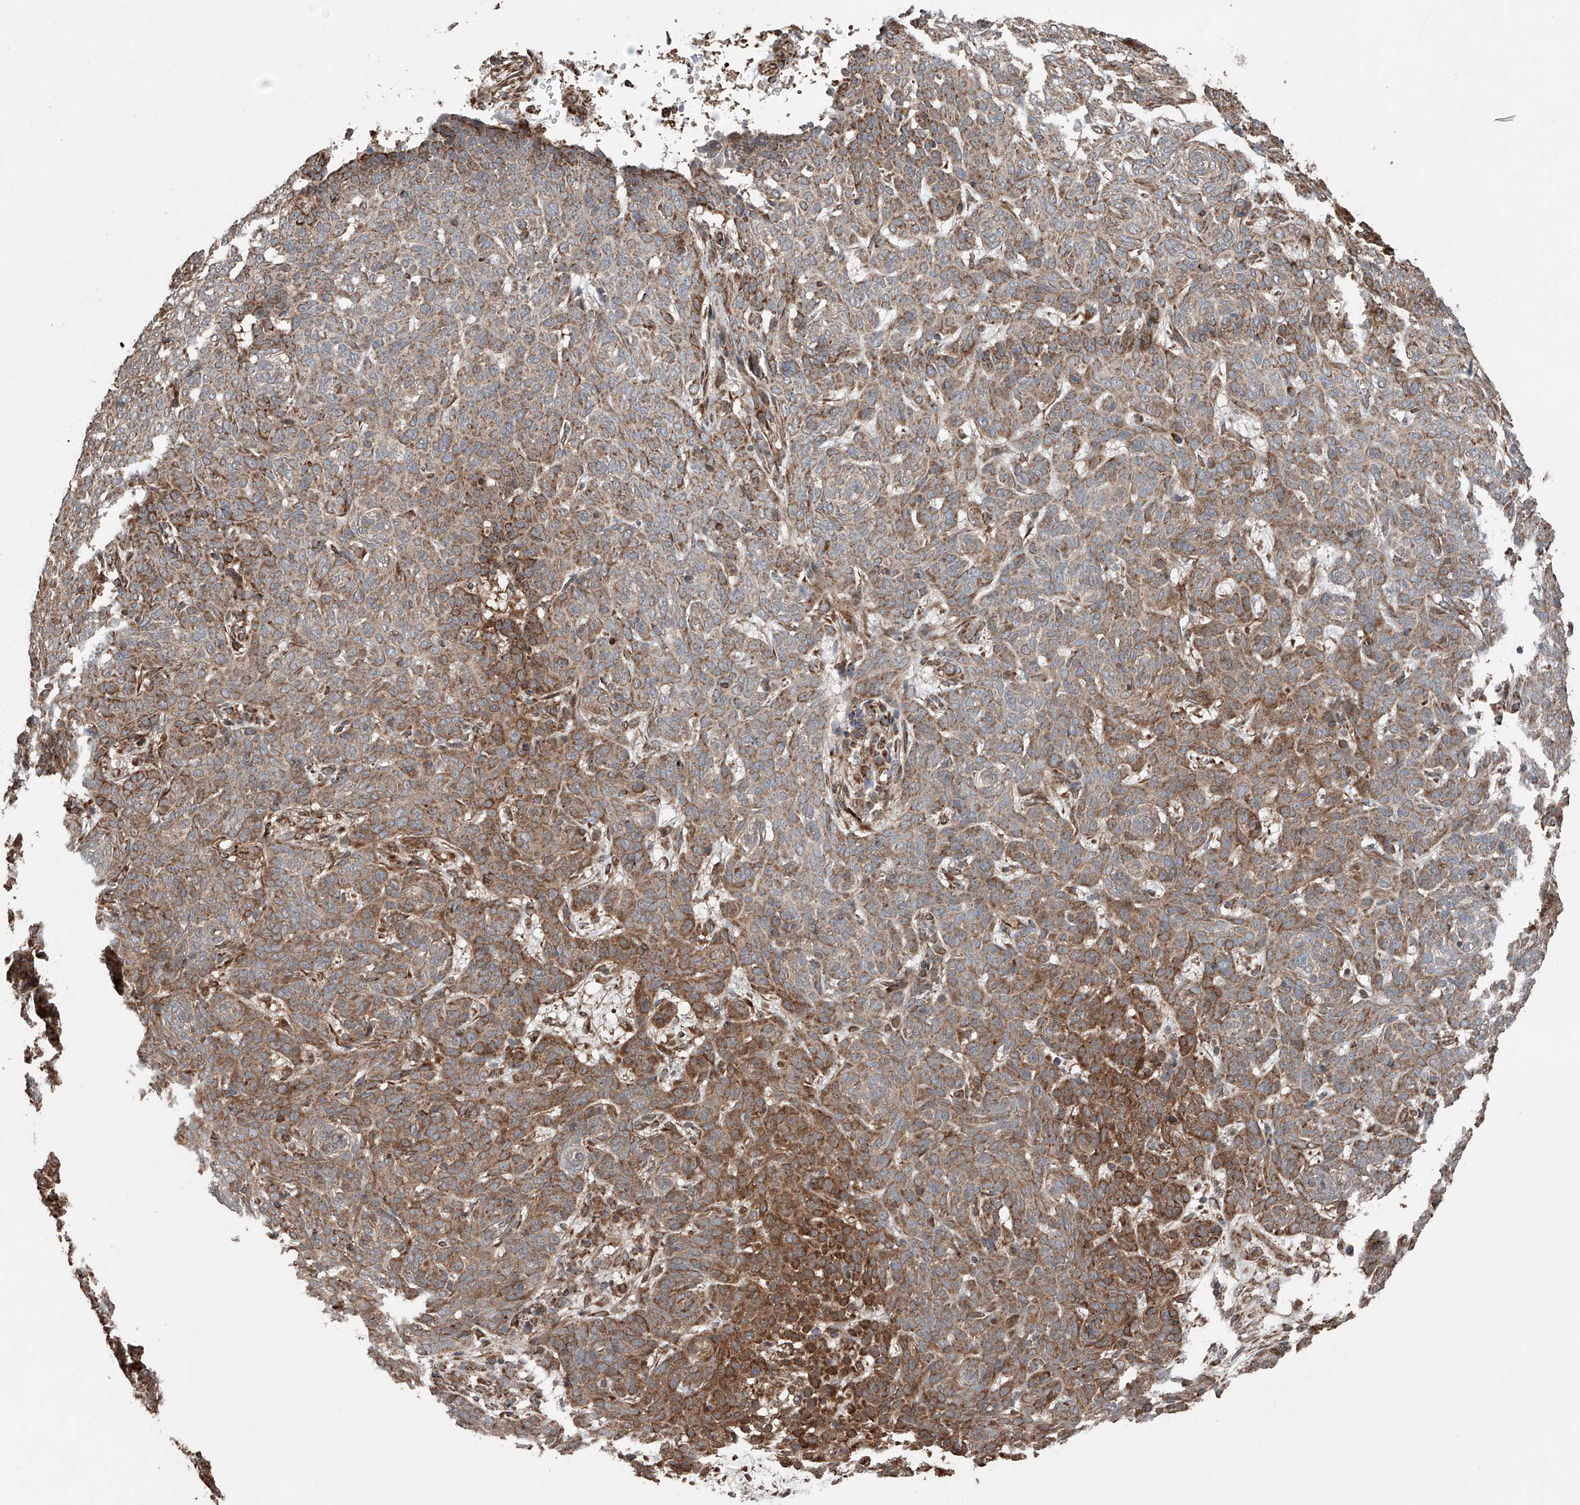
{"staining": {"intensity": "moderate", "quantity": ">75%", "location": "cytoplasmic/membranous"}, "tissue": "skin cancer", "cell_type": "Tumor cells", "image_type": "cancer", "snomed": [{"axis": "morphology", "description": "Basal cell carcinoma"}, {"axis": "topography", "description": "Skin"}], "caption": "The photomicrograph exhibits a brown stain indicating the presence of a protein in the cytoplasmic/membranous of tumor cells in basal cell carcinoma (skin).", "gene": "AP4B1", "patient": {"sex": "male", "age": 85}}